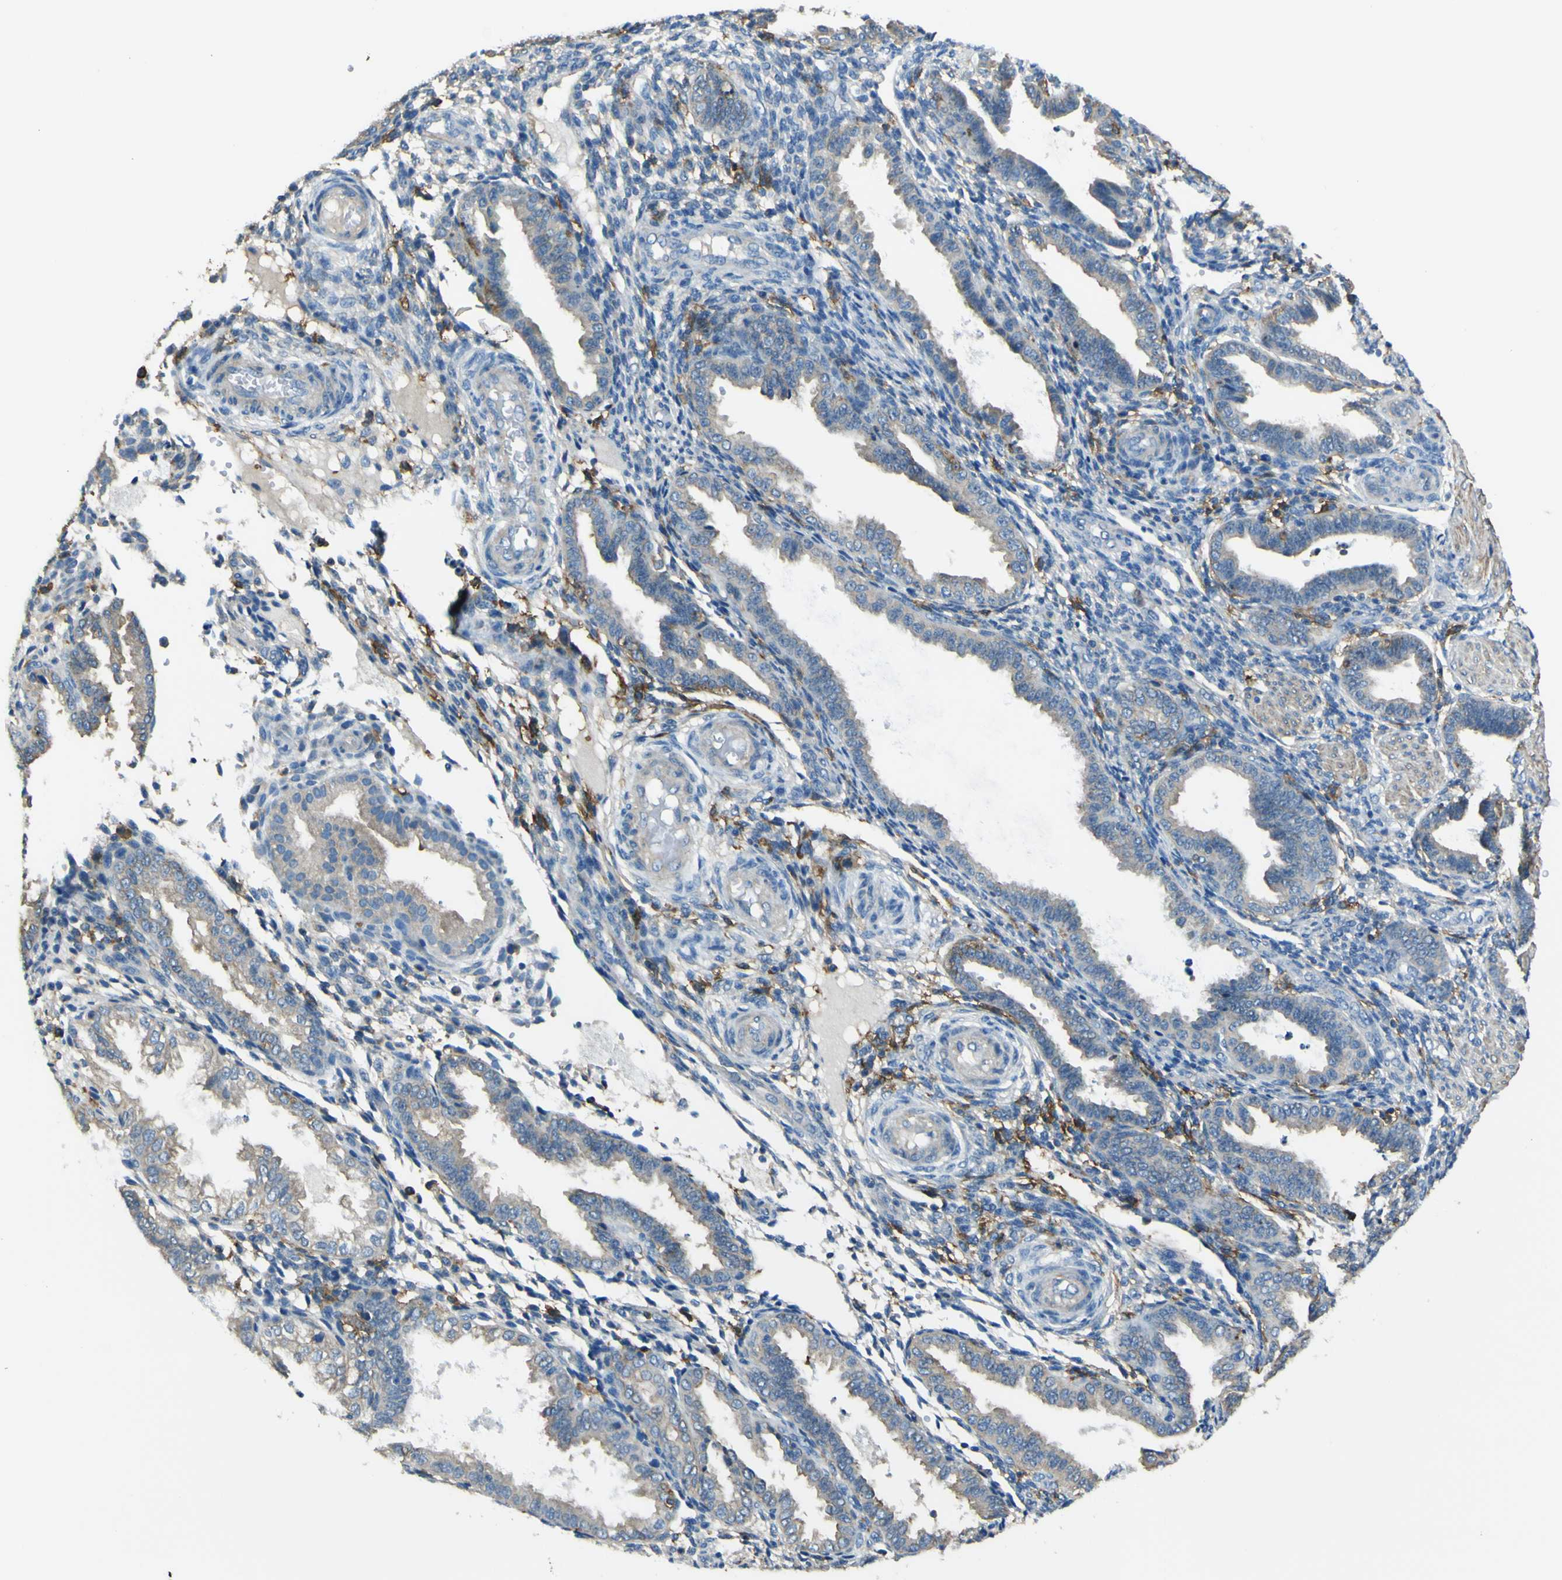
{"staining": {"intensity": "negative", "quantity": "none", "location": "none"}, "tissue": "endometrium", "cell_type": "Cells in endometrial stroma", "image_type": "normal", "snomed": [{"axis": "morphology", "description": "Normal tissue, NOS"}, {"axis": "topography", "description": "Endometrium"}], "caption": "IHC image of unremarkable endometrium stained for a protein (brown), which reveals no expression in cells in endometrial stroma. Brightfield microscopy of immunohistochemistry (IHC) stained with DAB (brown) and hematoxylin (blue), captured at high magnification.", "gene": "LAIR1", "patient": {"sex": "female", "age": 33}}